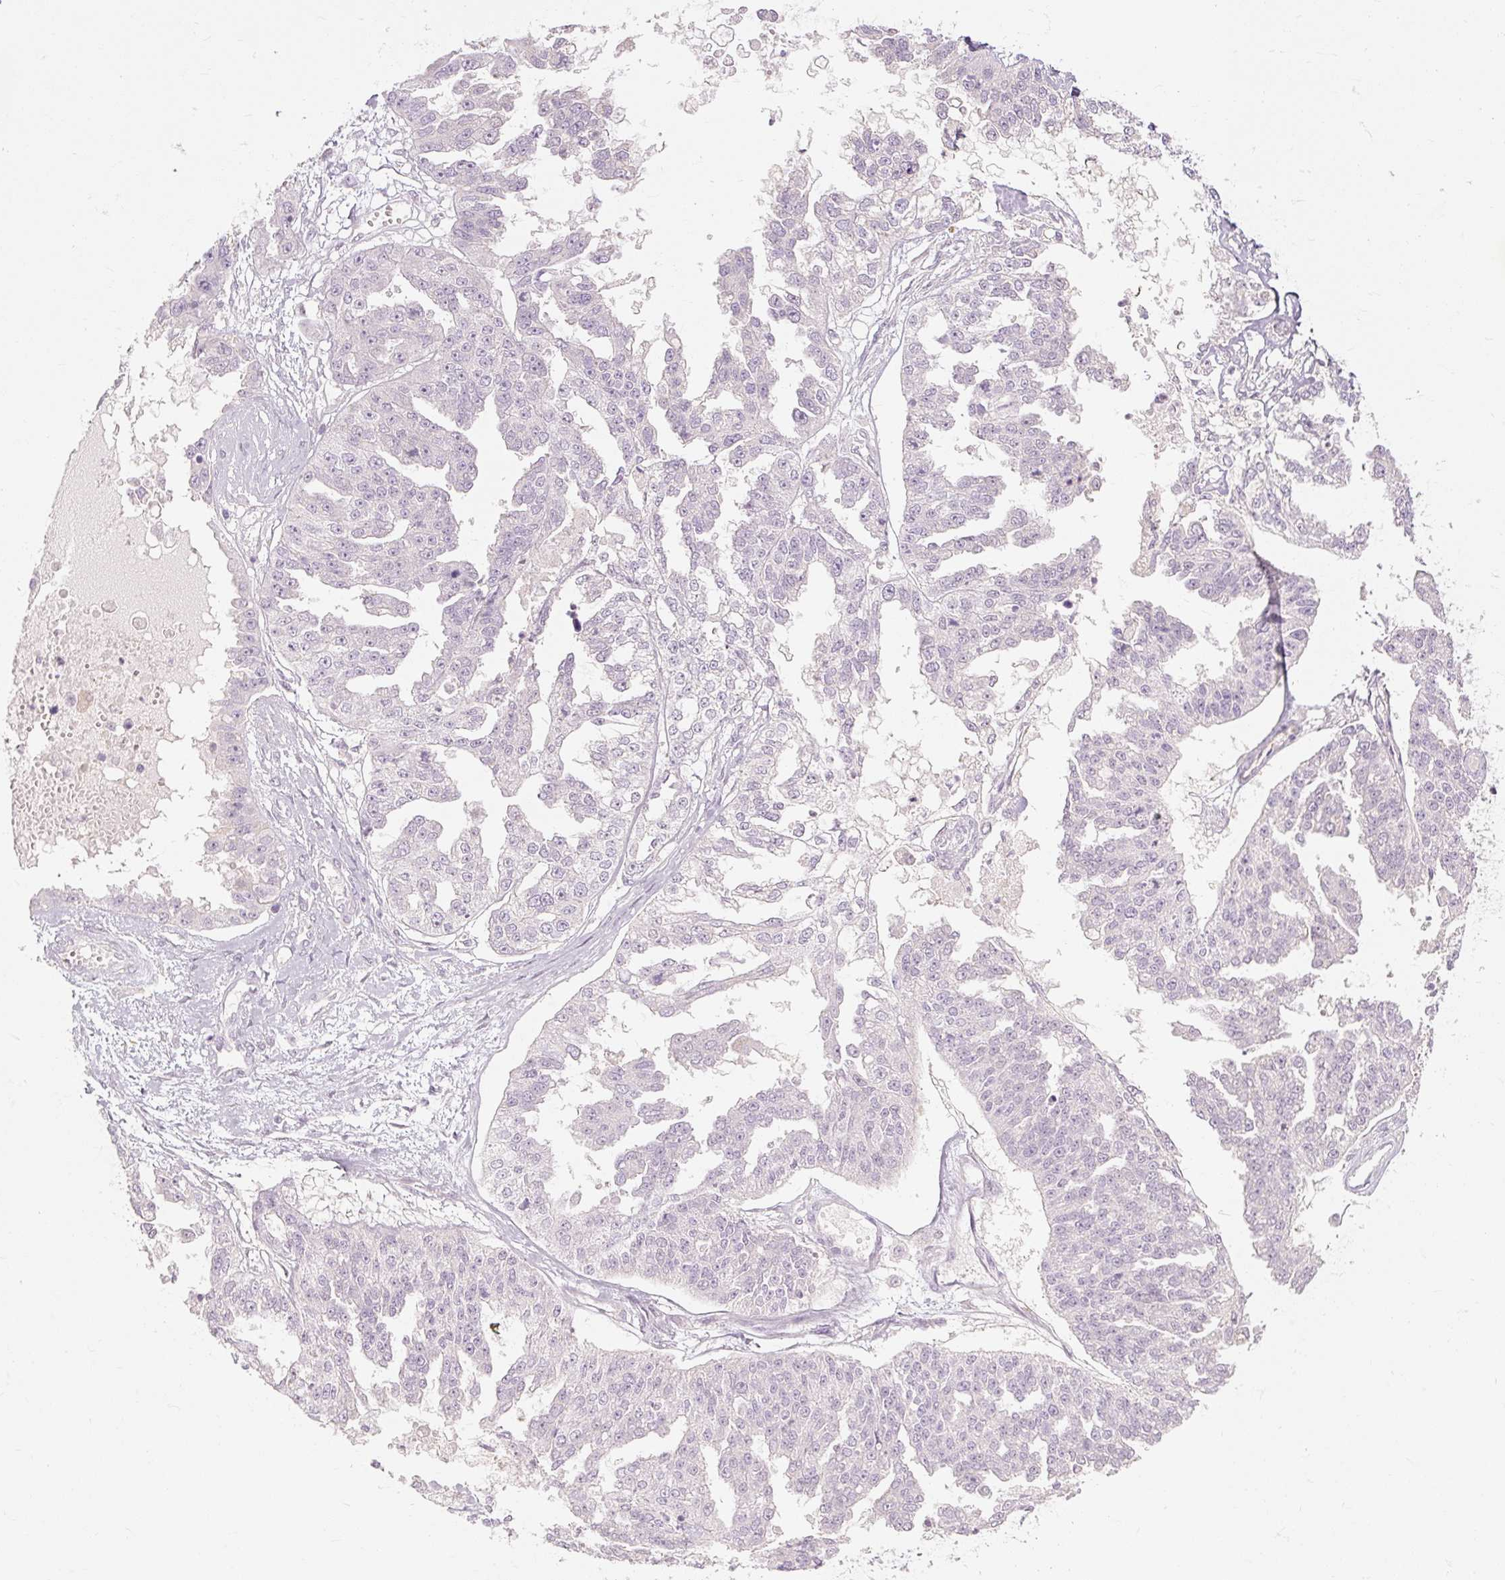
{"staining": {"intensity": "negative", "quantity": "none", "location": "none"}, "tissue": "ovarian cancer", "cell_type": "Tumor cells", "image_type": "cancer", "snomed": [{"axis": "morphology", "description": "Cystadenocarcinoma, serous, NOS"}, {"axis": "topography", "description": "Ovary"}], "caption": "IHC histopathology image of neoplastic tissue: serous cystadenocarcinoma (ovarian) stained with DAB (3,3'-diaminobenzidine) shows no significant protein positivity in tumor cells. (Brightfield microscopy of DAB immunohistochemistry at high magnification).", "gene": "CAPN3", "patient": {"sex": "female", "age": 58}}